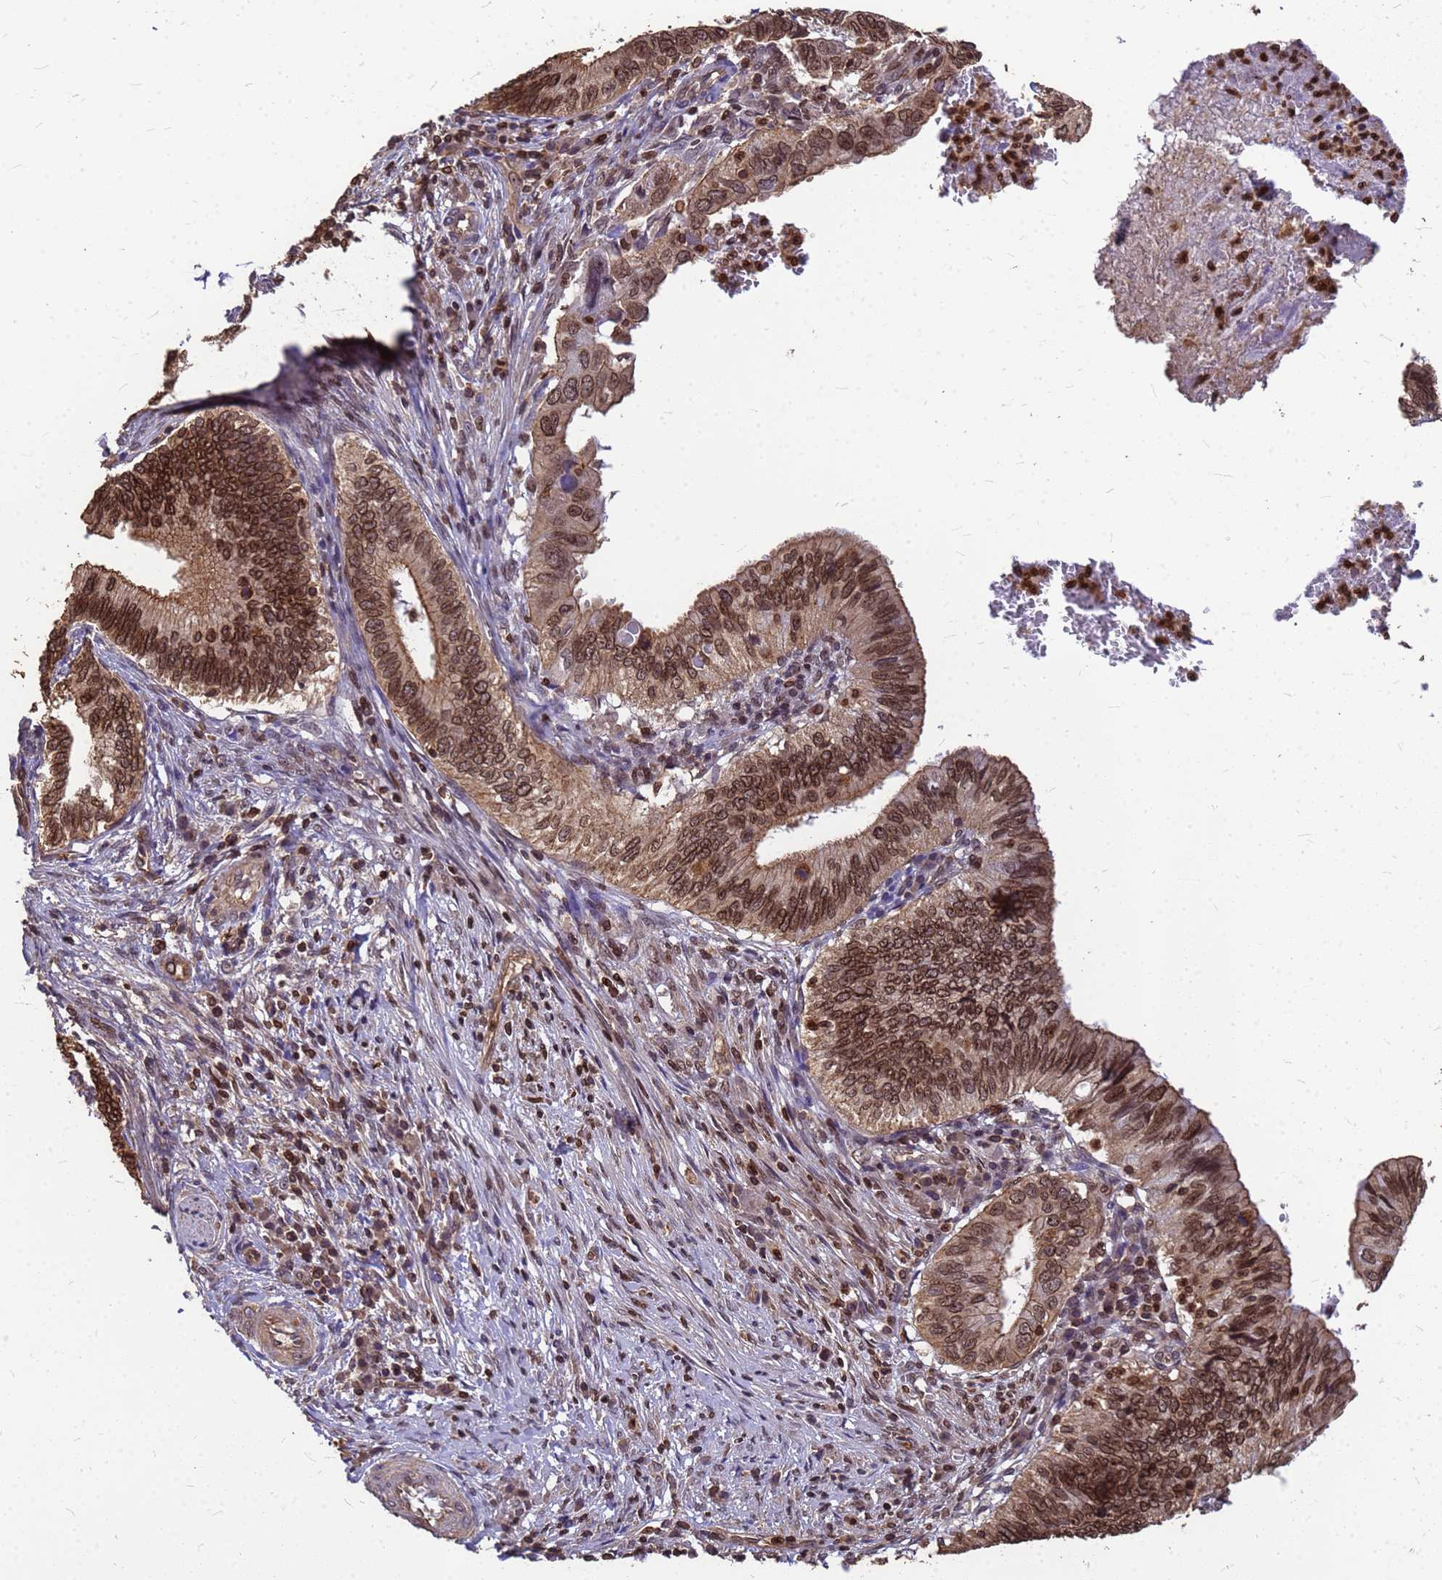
{"staining": {"intensity": "moderate", "quantity": ">75%", "location": "cytoplasmic/membranous,nuclear"}, "tissue": "cervical cancer", "cell_type": "Tumor cells", "image_type": "cancer", "snomed": [{"axis": "morphology", "description": "Adenocarcinoma, NOS"}, {"axis": "topography", "description": "Cervix"}], "caption": "Immunohistochemical staining of human adenocarcinoma (cervical) shows medium levels of moderate cytoplasmic/membranous and nuclear positivity in approximately >75% of tumor cells. Immunohistochemistry stains the protein in brown and the nuclei are stained blue.", "gene": "C1orf35", "patient": {"sex": "female", "age": 42}}